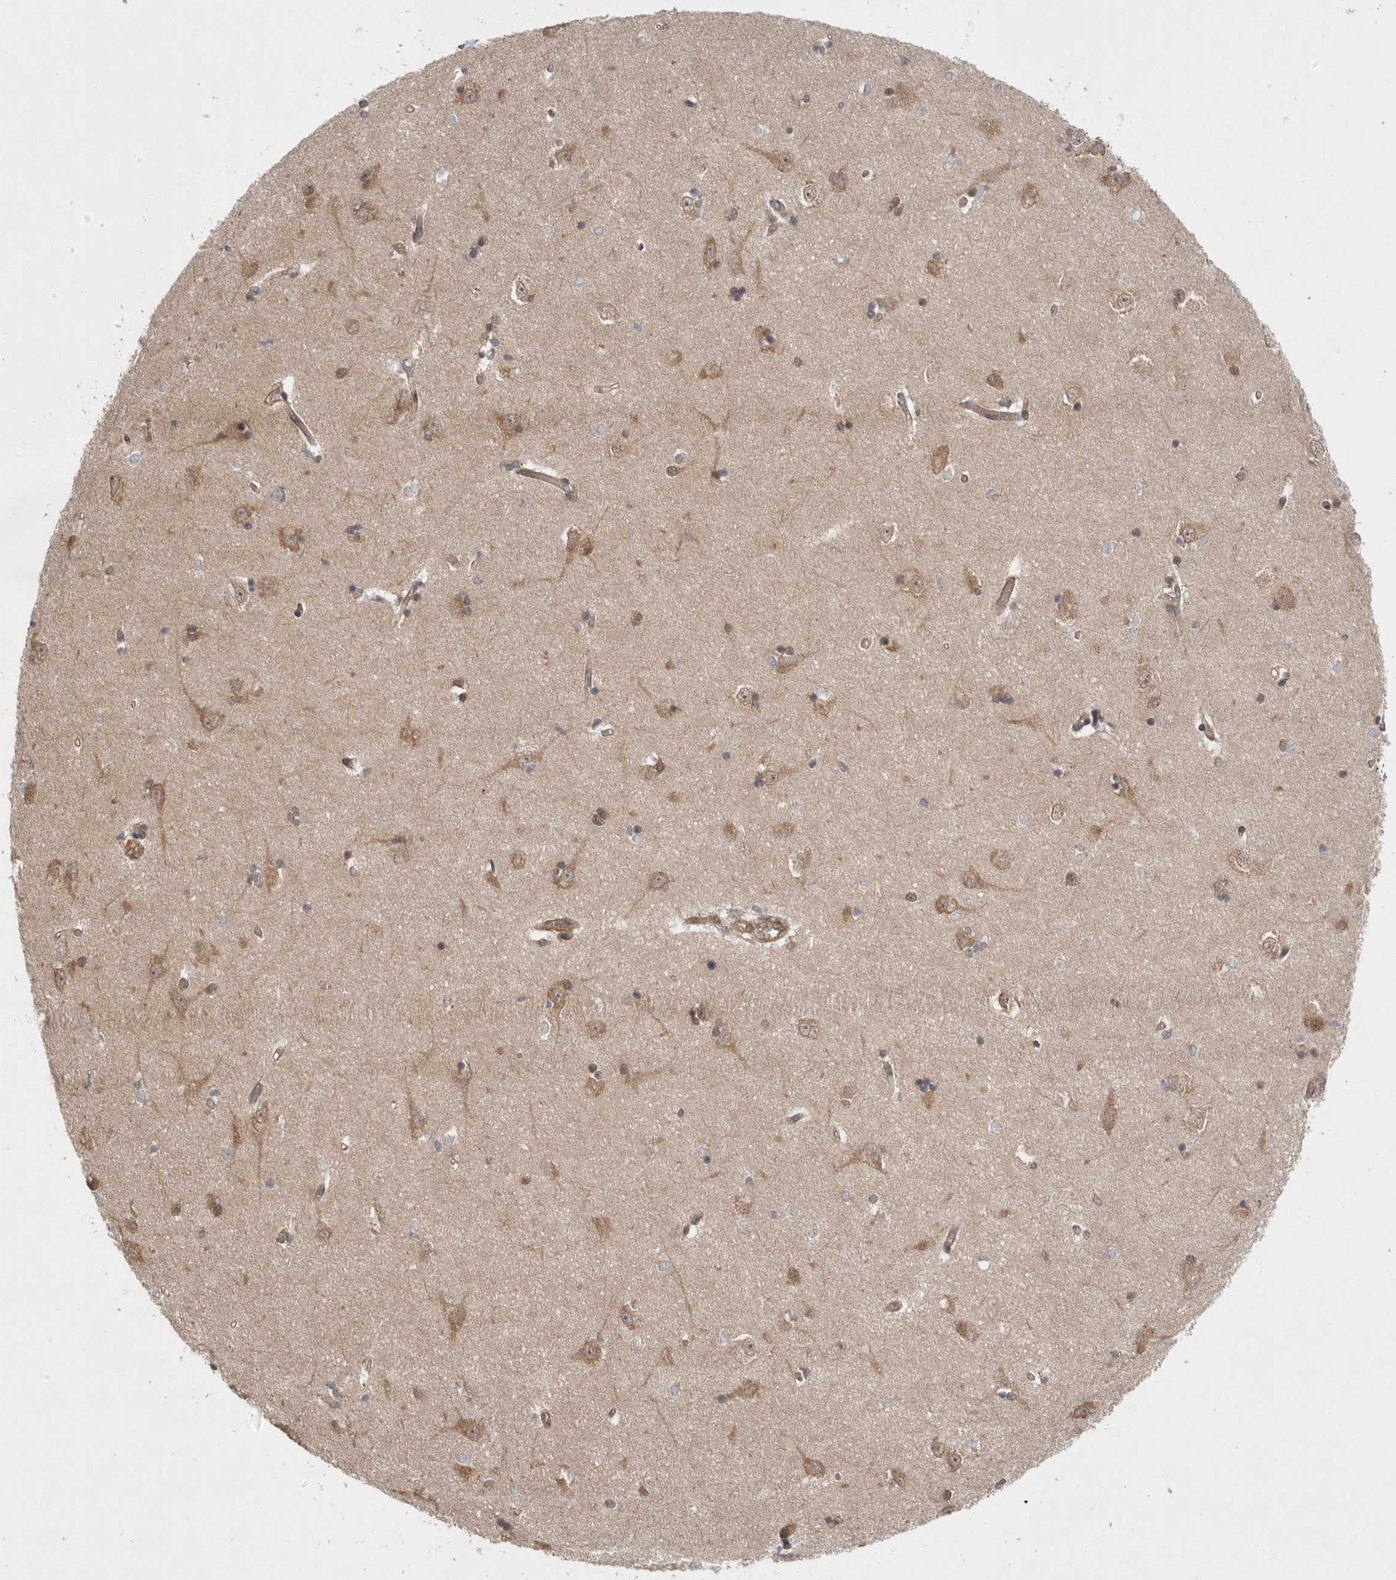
{"staining": {"intensity": "weak", "quantity": ">75%", "location": "cytoplasmic/membranous"}, "tissue": "hippocampus", "cell_type": "Glial cells", "image_type": "normal", "snomed": [{"axis": "morphology", "description": "Normal tissue, NOS"}, {"axis": "topography", "description": "Hippocampus"}], "caption": "This photomicrograph displays immunohistochemistry (IHC) staining of unremarkable hippocampus, with low weak cytoplasmic/membranous positivity in approximately >75% of glial cells.", "gene": "VPS50", "patient": {"sex": "male", "age": 45}}